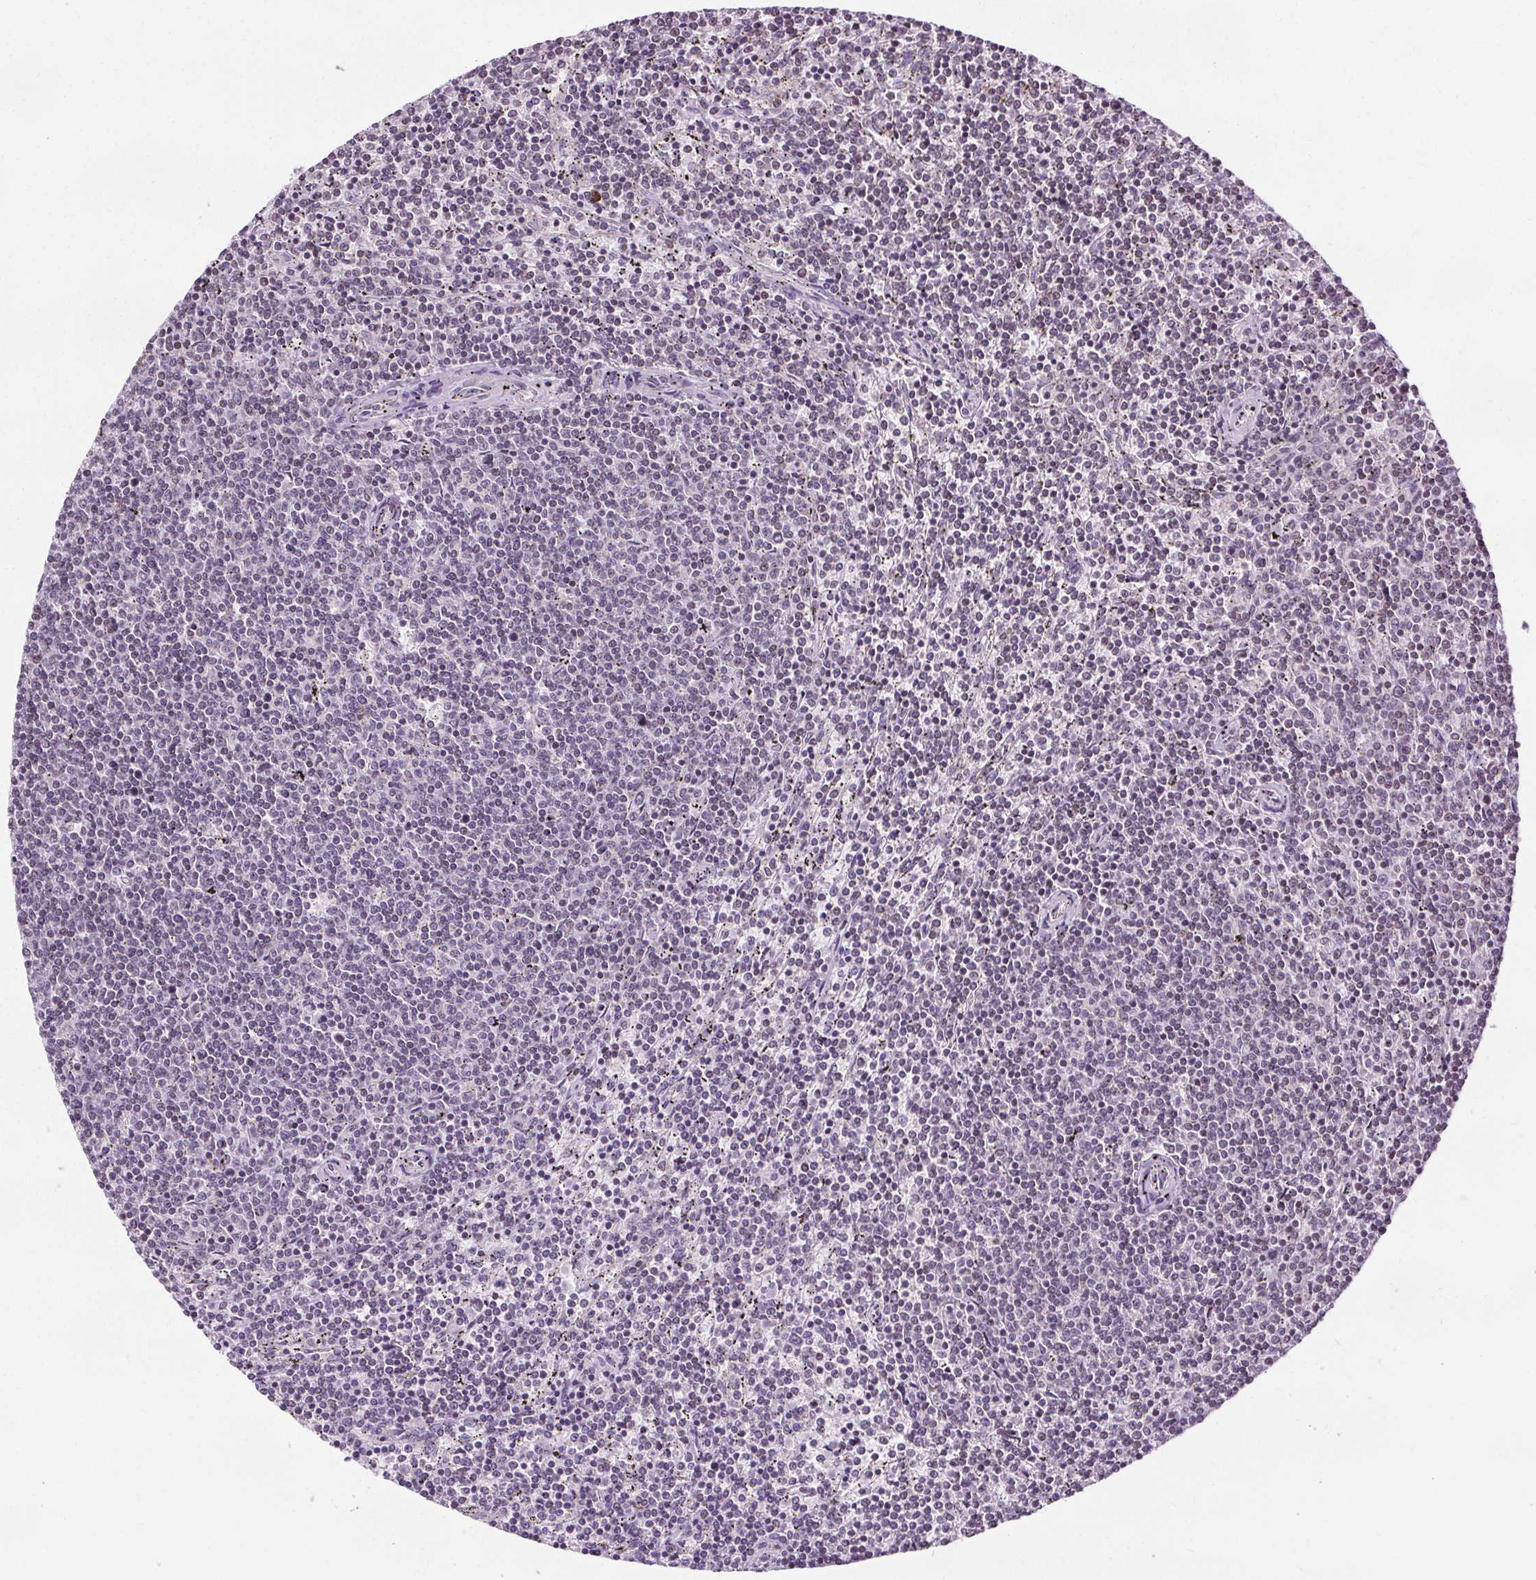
{"staining": {"intensity": "negative", "quantity": "none", "location": "none"}, "tissue": "lymphoma", "cell_type": "Tumor cells", "image_type": "cancer", "snomed": [{"axis": "morphology", "description": "Malignant lymphoma, non-Hodgkin's type, Low grade"}, {"axis": "topography", "description": "Spleen"}], "caption": "A micrograph of malignant lymphoma, non-Hodgkin's type (low-grade) stained for a protein shows no brown staining in tumor cells.", "gene": "LFNG", "patient": {"sex": "female", "age": 50}}